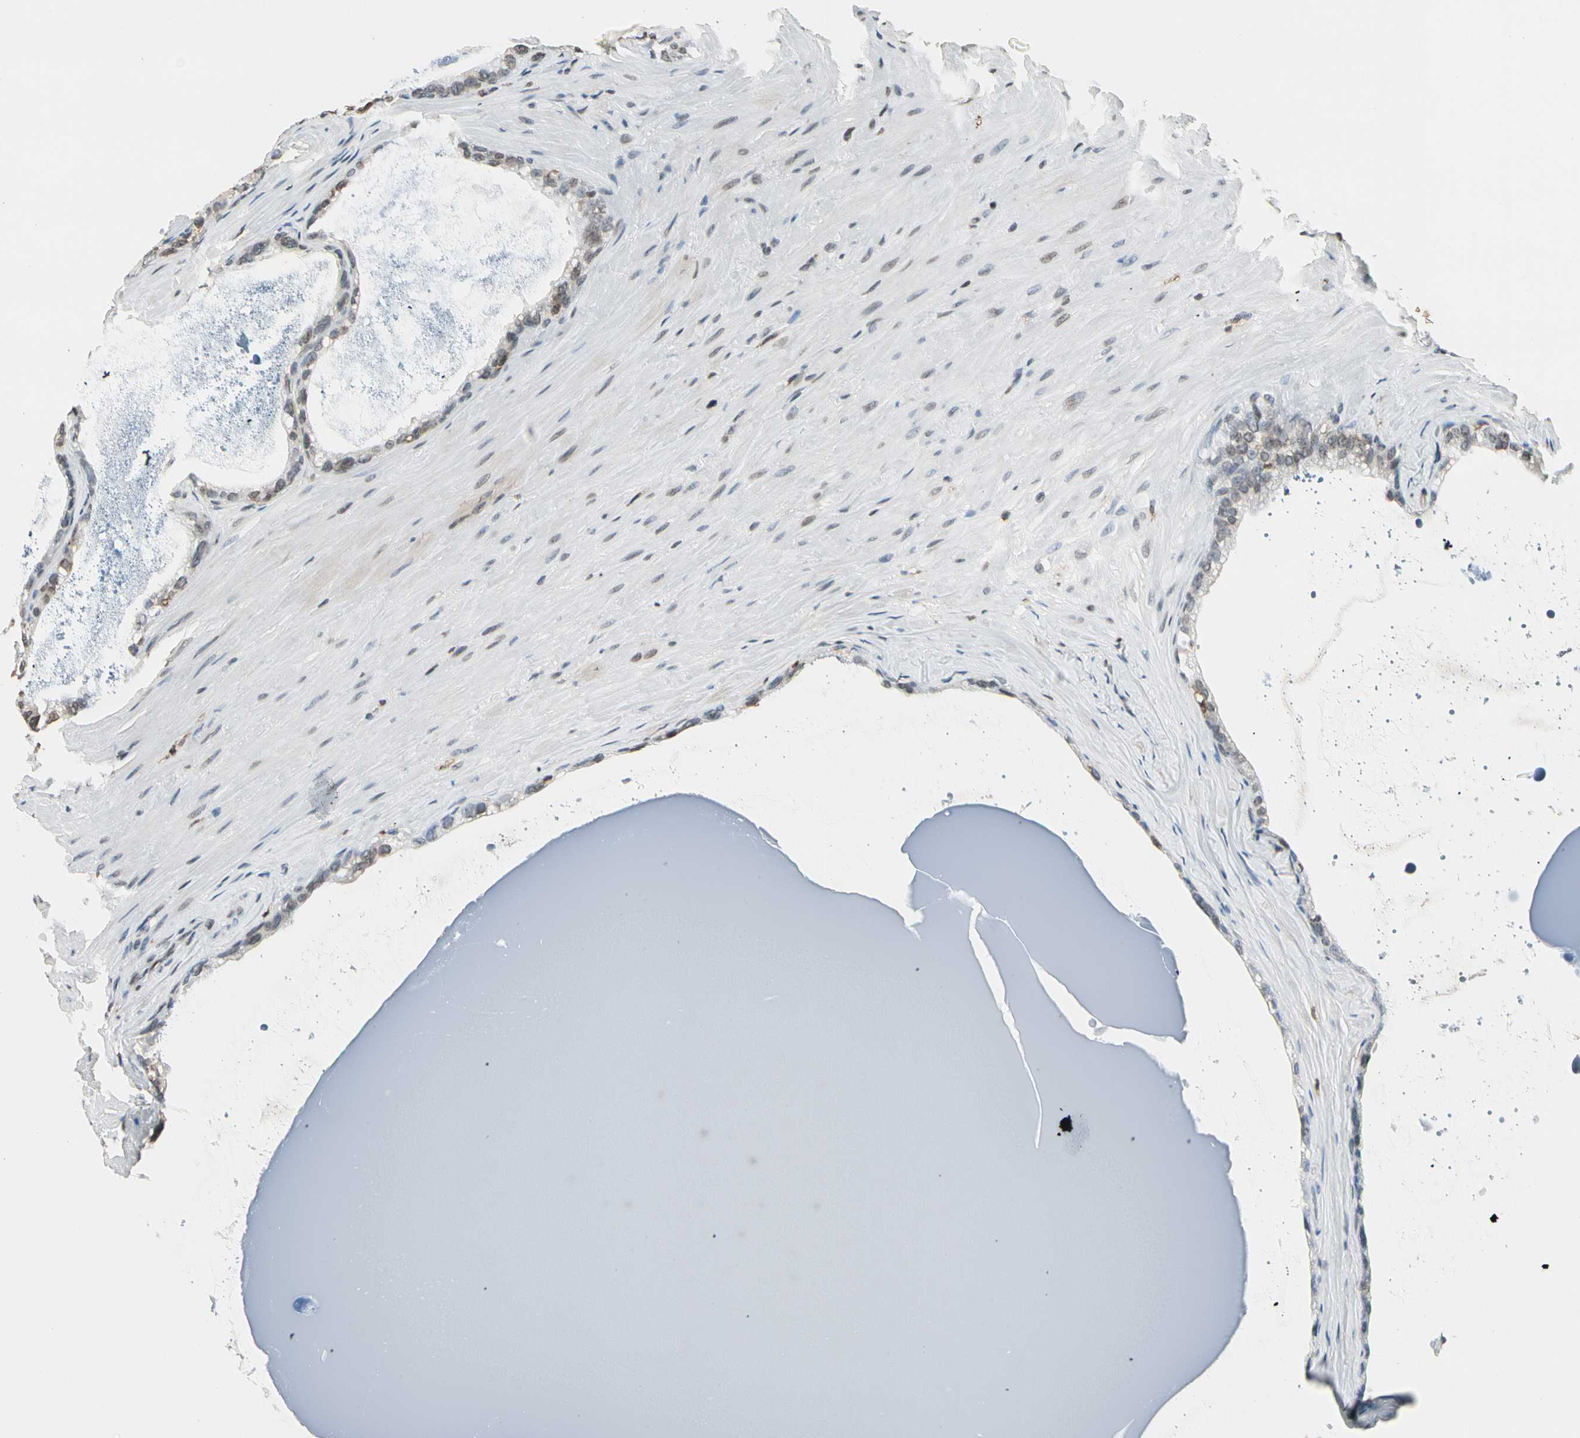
{"staining": {"intensity": "weak", "quantity": "25%-75%", "location": "cytoplasmic/membranous,nuclear"}, "tissue": "seminal vesicle", "cell_type": "Glandular cells", "image_type": "normal", "snomed": [{"axis": "morphology", "description": "Normal tissue, NOS"}, {"axis": "topography", "description": "Seminal veicle"}], "caption": "Weak cytoplasmic/membranous,nuclear staining is identified in about 25%-75% of glandular cells in benign seminal vesicle. The staining is performed using DAB brown chromogen to label protein expression. The nuclei are counter-stained blue using hematoxylin.", "gene": "FER", "patient": {"sex": "male", "age": 63}}